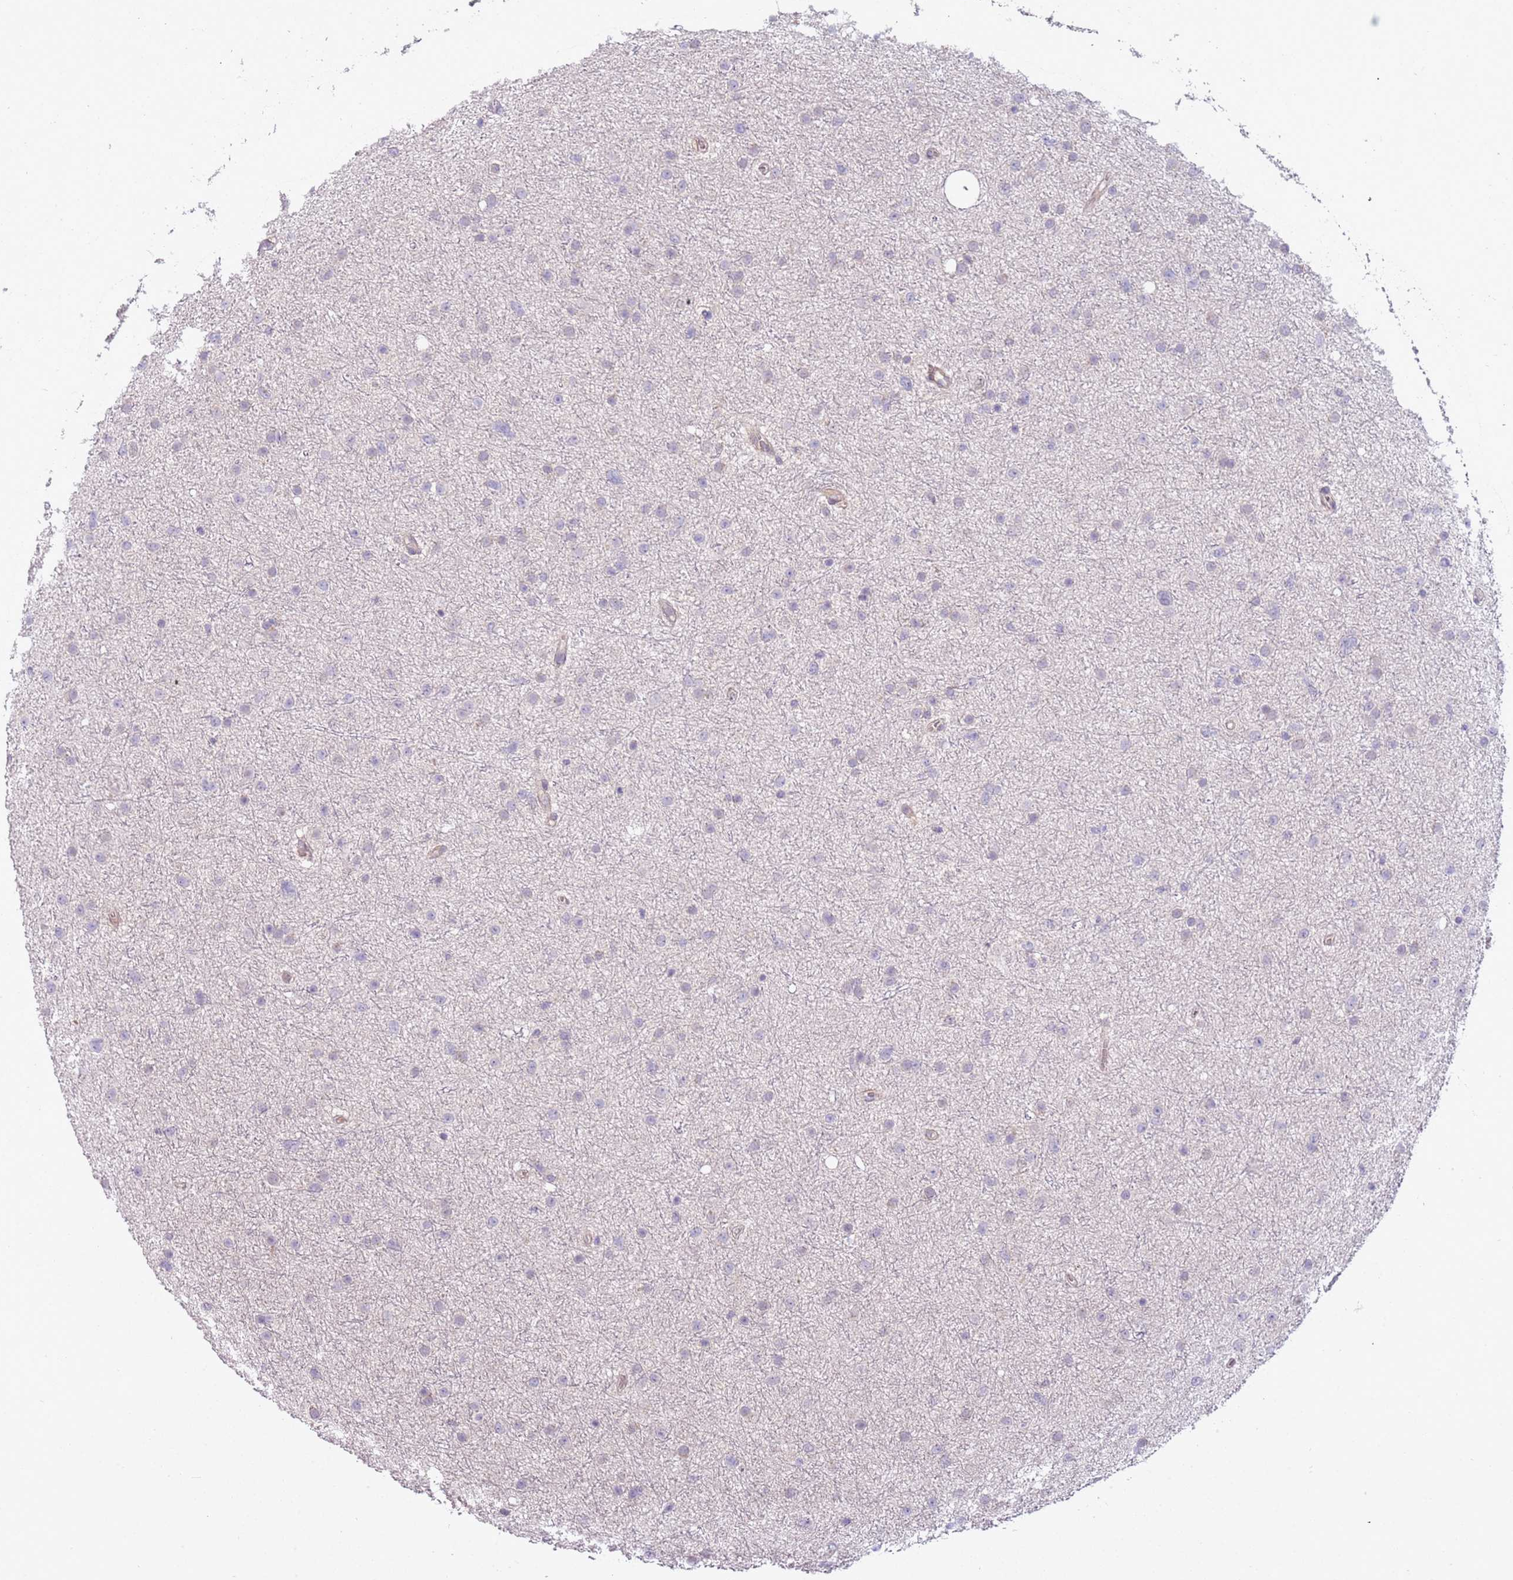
{"staining": {"intensity": "negative", "quantity": "none", "location": "none"}, "tissue": "glioma", "cell_type": "Tumor cells", "image_type": "cancer", "snomed": [{"axis": "morphology", "description": "Glioma, malignant, Low grade"}, {"axis": "topography", "description": "Cerebral cortex"}], "caption": "Glioma stained for a protein using immunohistochemistry demonstrates no expression tumor cells.", "gene": "GSTO2", "patient": {"sex": "female", "age": 39}}